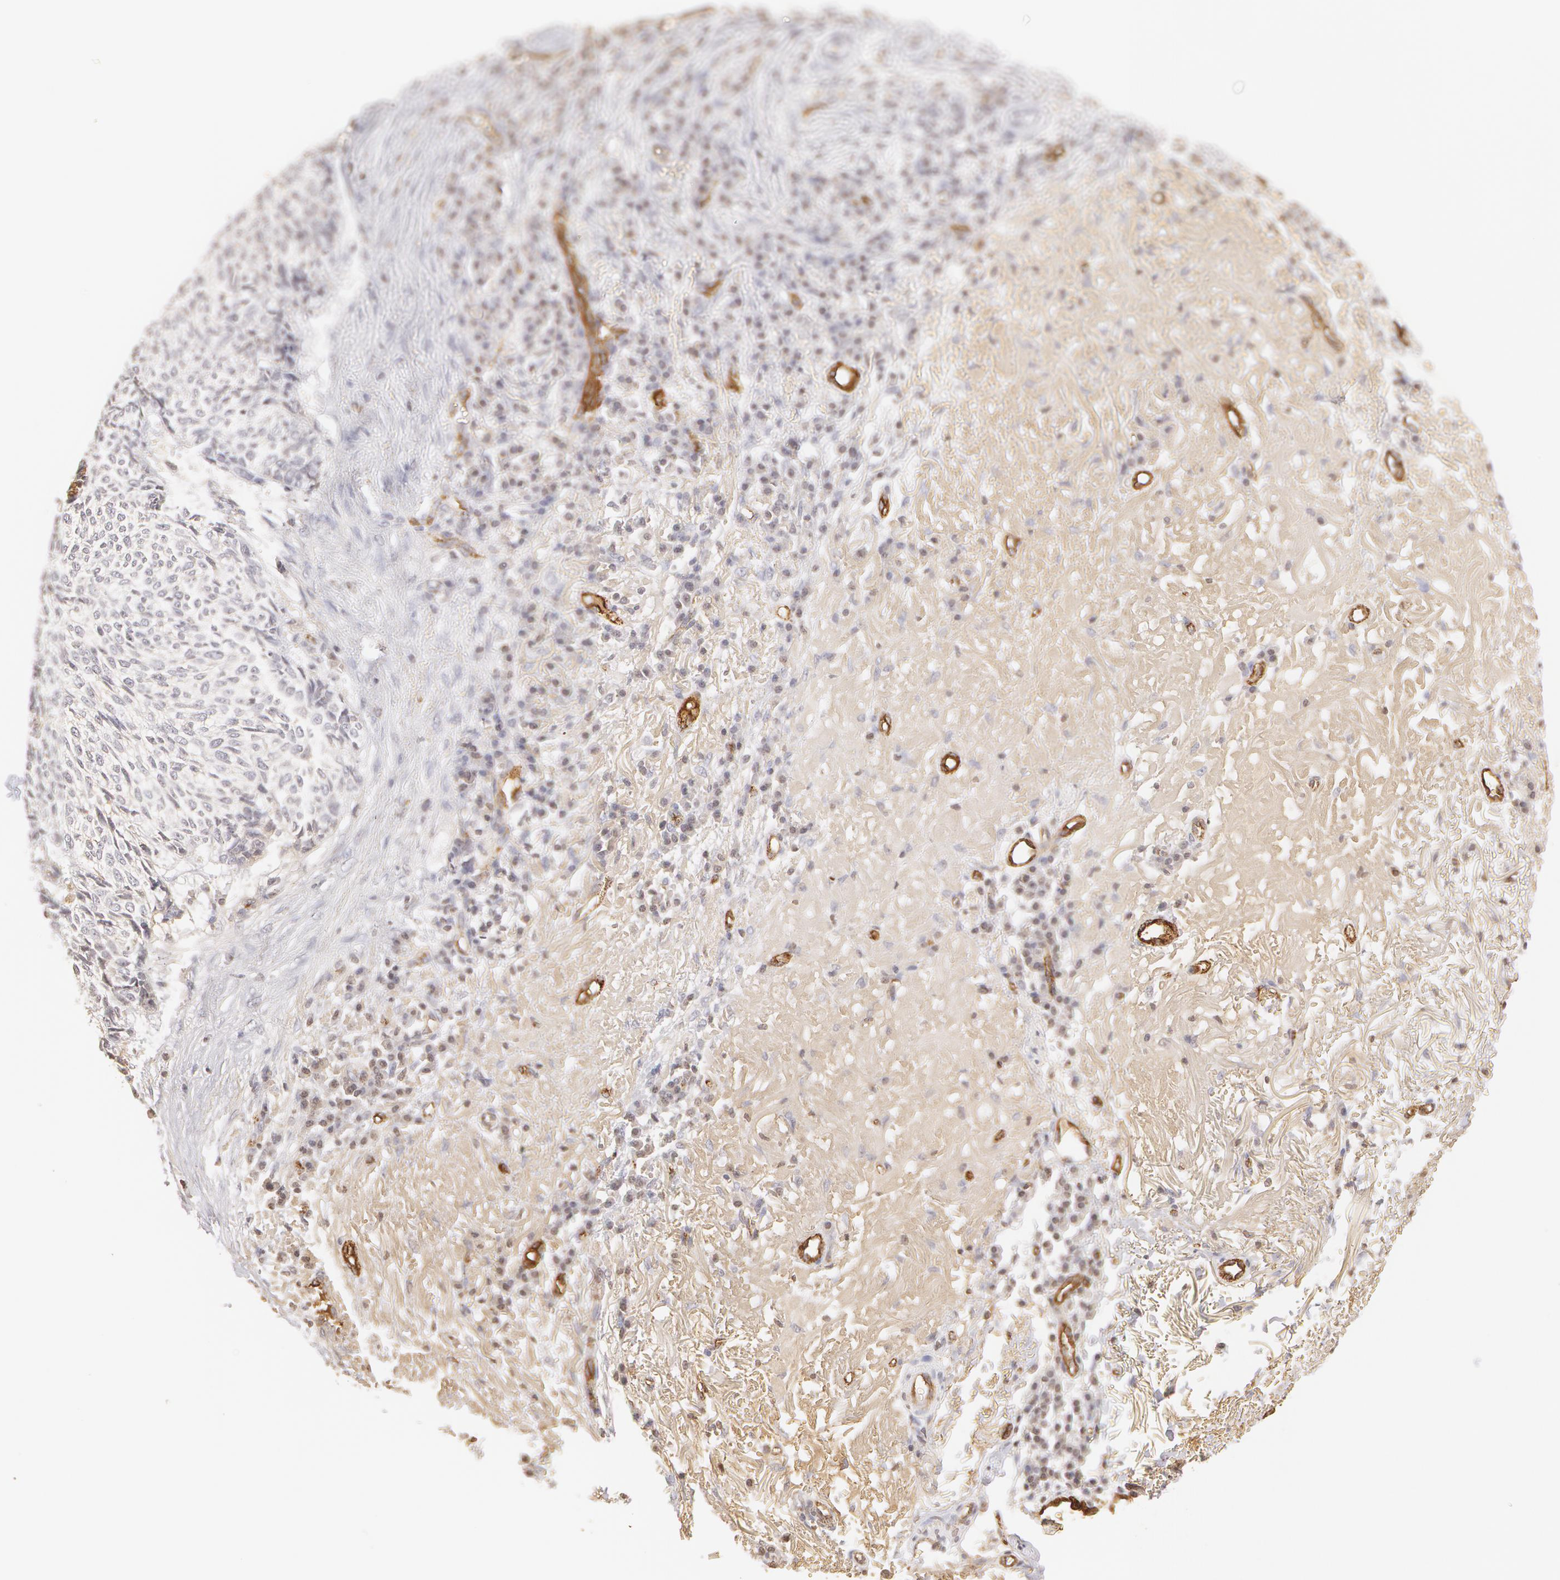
{"staining": {"intensity": "negative", "quantity": "none", "location": "none"}, "tissue": "skin cancer", "cell_type": "Tumor cells", "image_type": "cancer", "snomed": [{"axis": "morphology", "description": "Basal cell carcinoma"}, {"axis": "topography", "description": "Skin"}], "caption": "The micrograph demonstrates no significant expression in tumor cells of basal cell carcinoma (skin).", "gene": "VWF", "patient": {"sex": "female", "age": 89}}